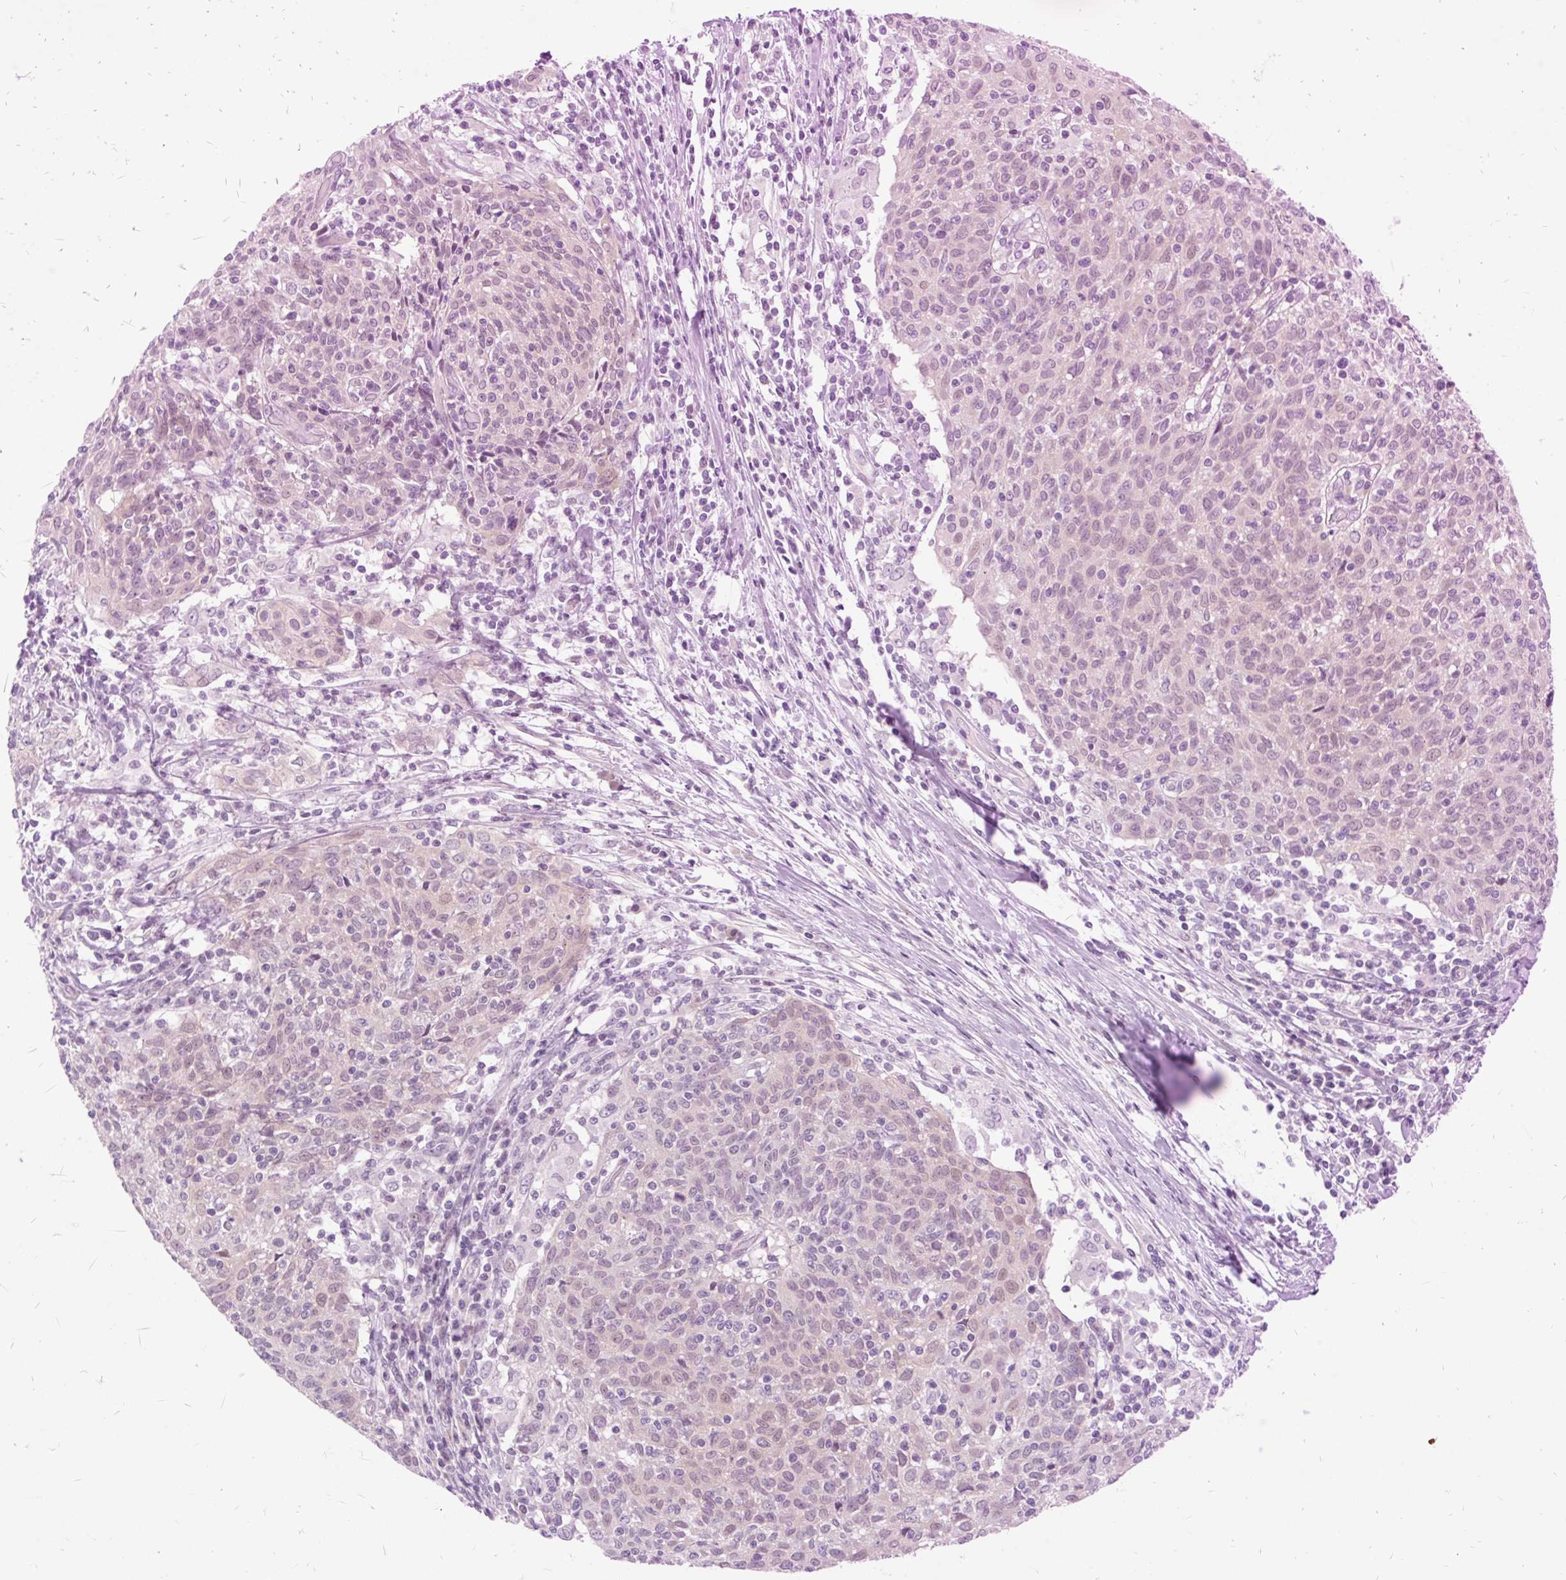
{"staining": {"intensity": "weak", "quantity": ">75%", "location": "nuclear"}, "tissue": "cervical cancer", "cell_type": "Tumor cells", "image_type": "cancer", "snomed": [{"axis": "morphology", "description": "Squamous cell carcinoma, NOS"}, {"axis": "topography", "description": "Cervix"}], "caption": "This is an image of IHC staining of squamous cell carcinoma (cervical), which shows weak expression in the nuclear of tumor cells.", "gene": "FAM153A", "patient": {"sex": "female", "age": 52}}